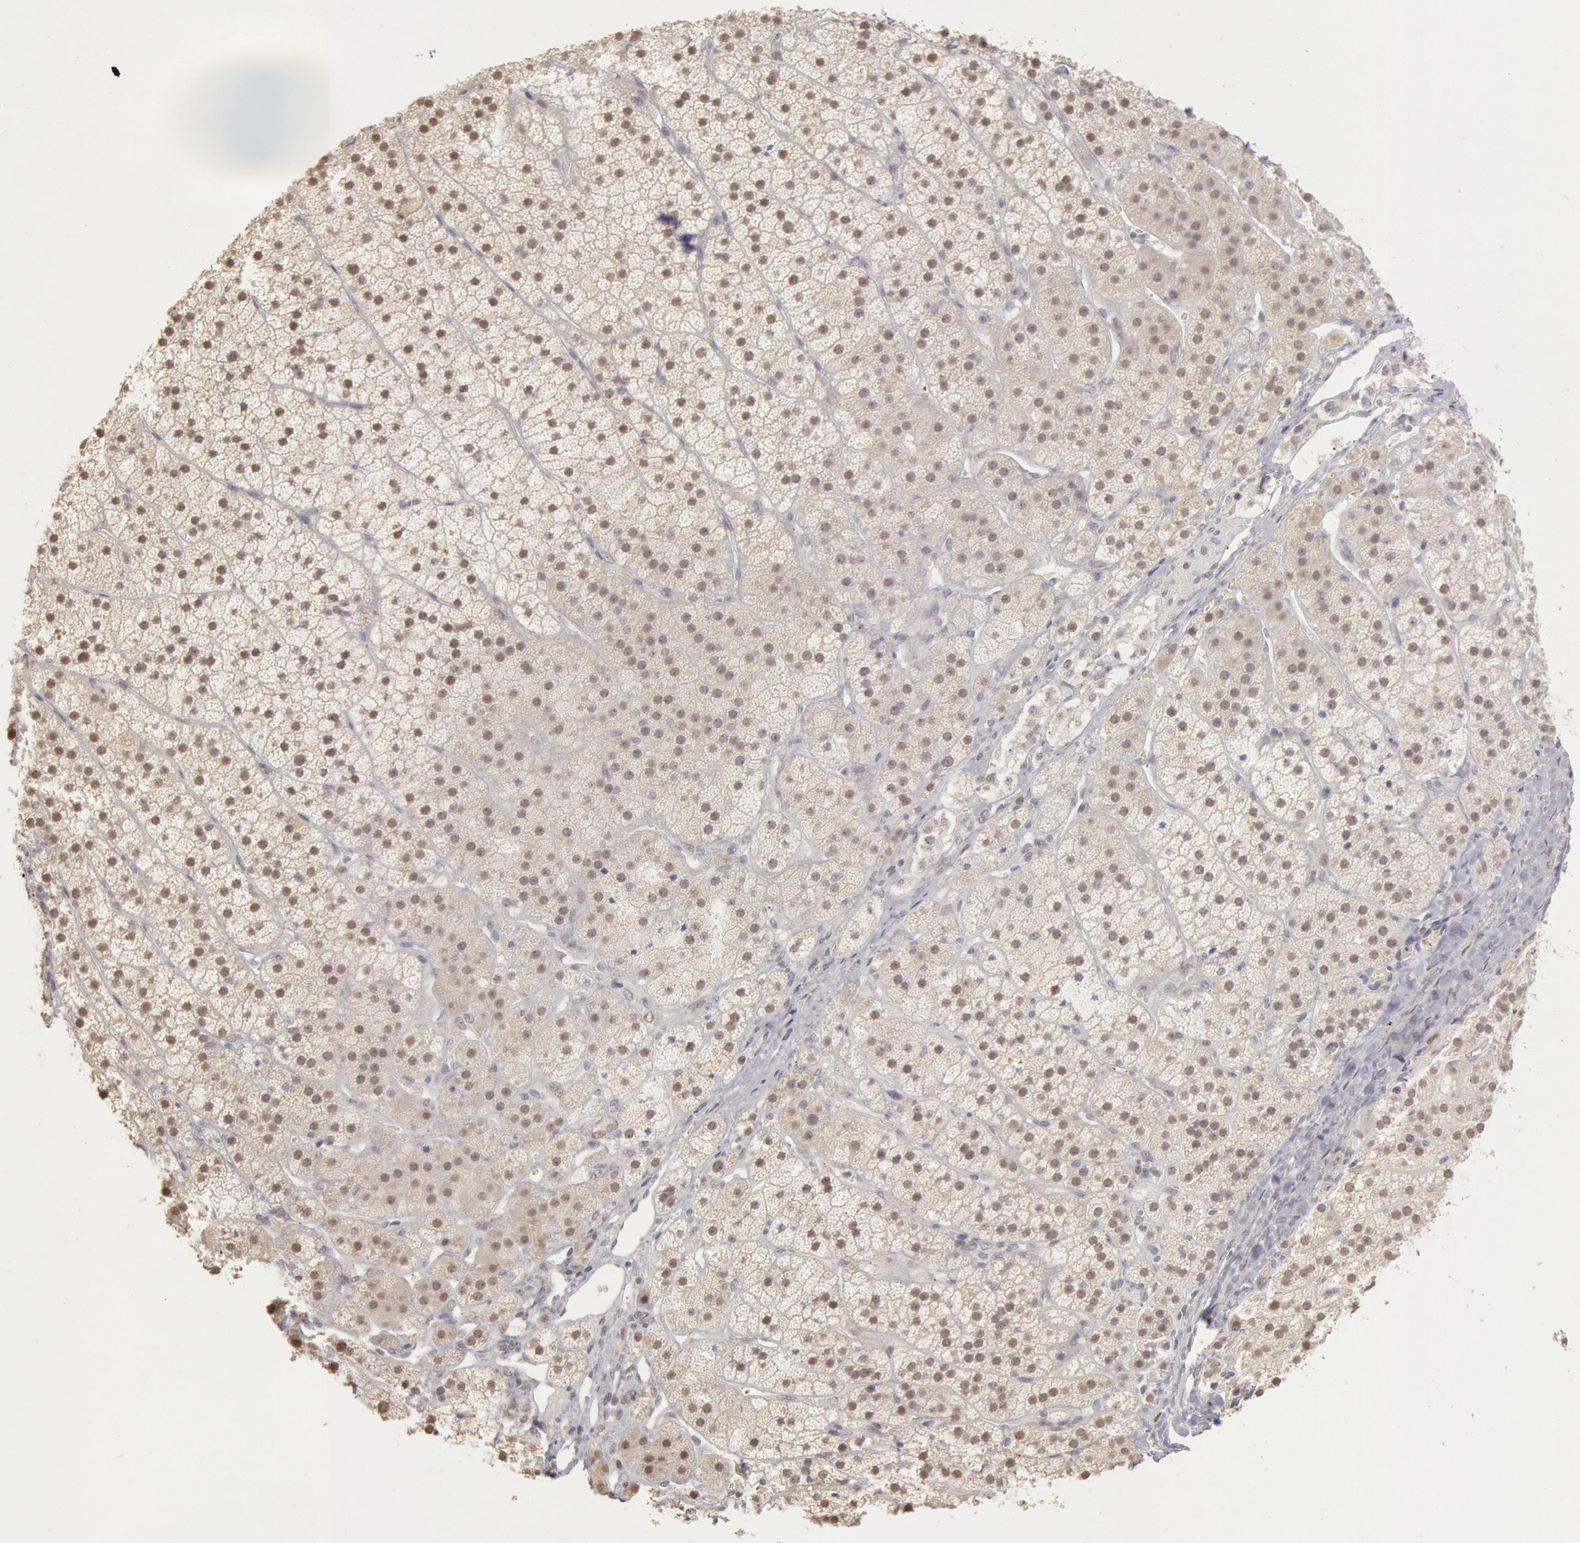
{"staining": {"intensity": "negative", "quantity": "none", "location": "none"}, "tissue": "adrenal gland", "cell_type": "Glandular cells", "image_type": "normal", "snomed": [{"axis": "morphology", "description": "Normal tissue, NOS"}, {"axis": "topography", "description": "Adrenal gland"}], "caption": "Immunohistochemical staining of unremarkable adrenal gland shows no significant positivity in glandular cells.", "gene": "RIMBP3B", "patient": {"sex": "female", "age": 44}}